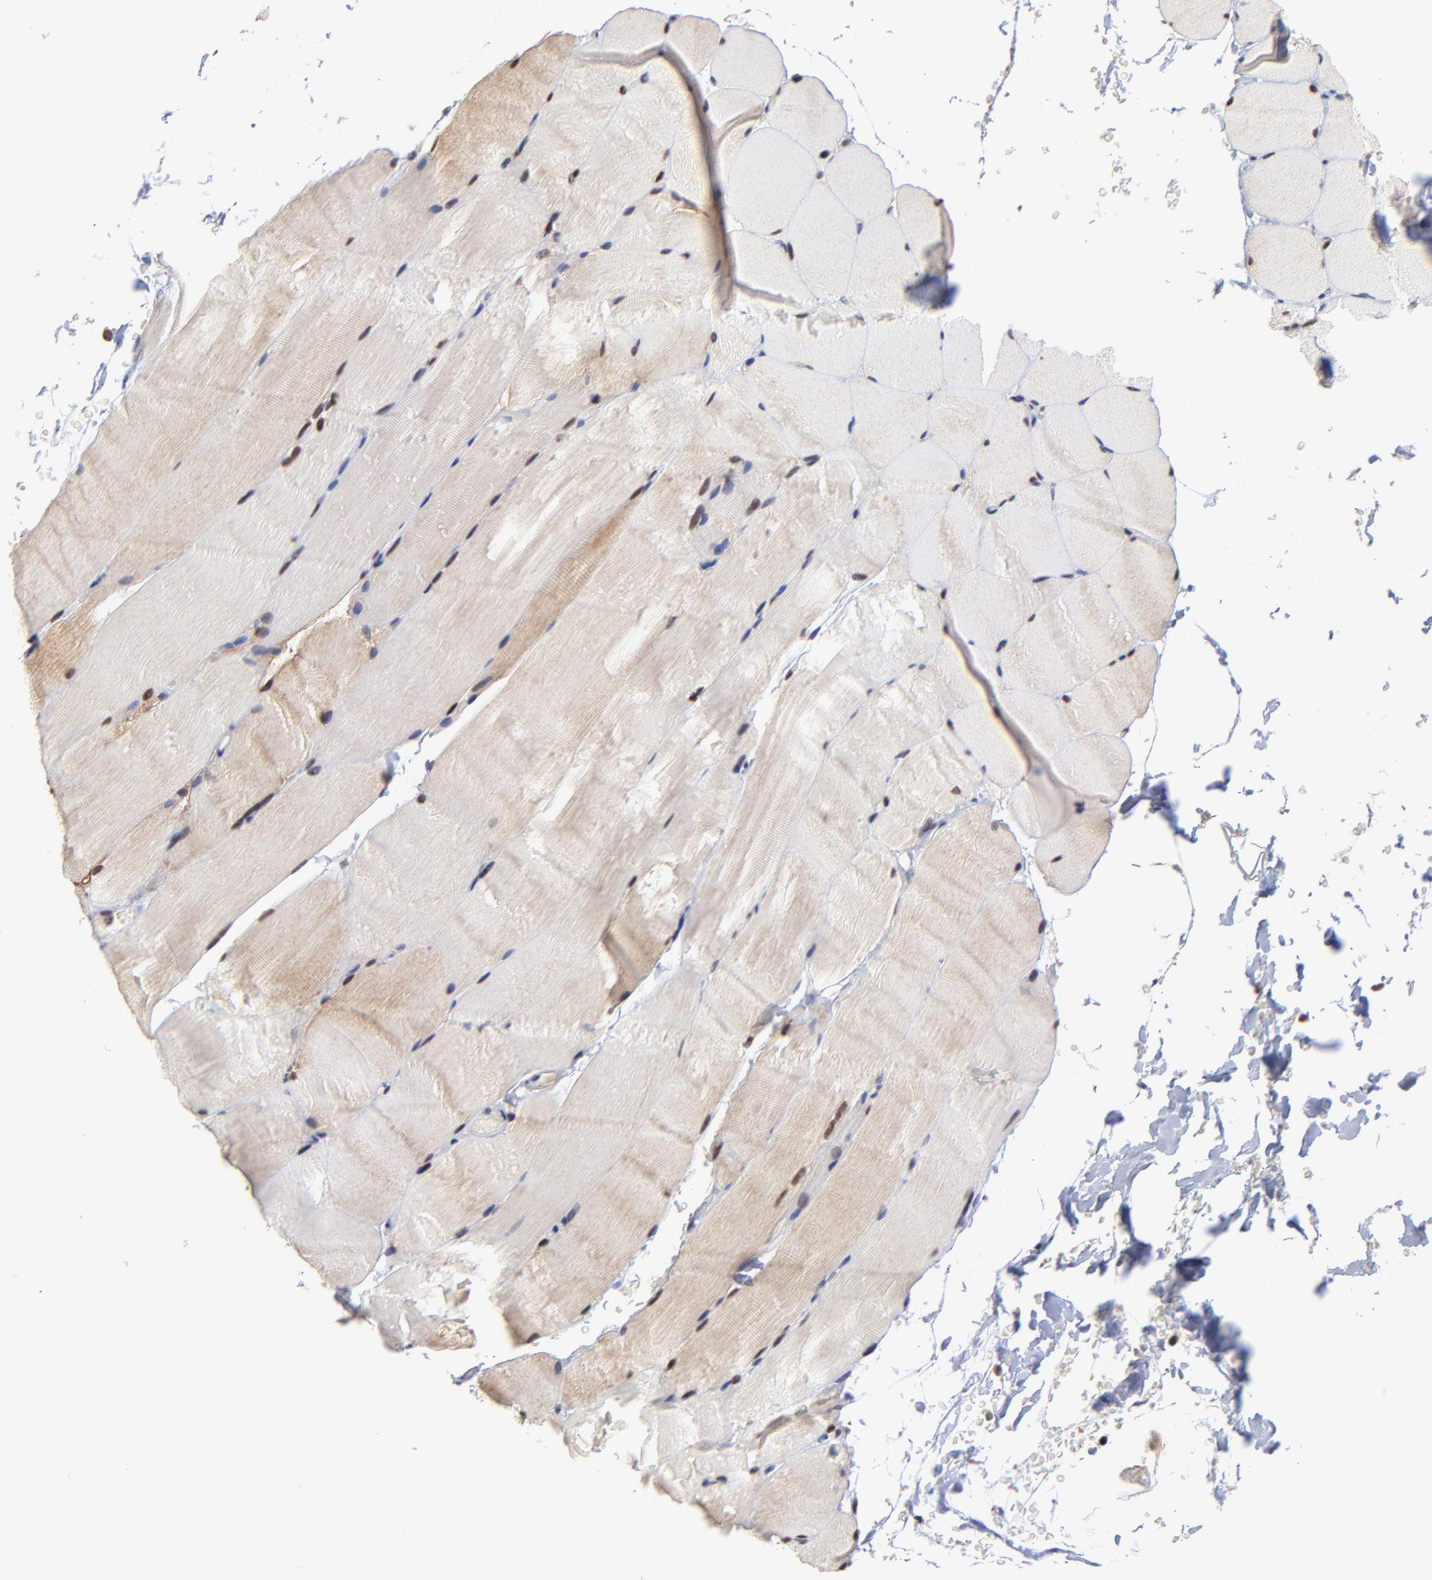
{"staining": {"intensity": "weak", "quantity": "25%-75%", "location": "cytoplasmic/membranous,nuclear"}, "tissue": "skeletal muscle", "cell_type": "Myocytes", "image_type": "normal", "snomed": [{"axis": "morphology", "description": "Normal tissue, NOS"}, {"axis": "topography", "description": "Skeletal muscle"}, {"axis": "topography", "description": "Parathyroid gland"}], "caption": "Immunohistochemical staining of benign human skeletal muscle shows 25%-75% levels of weak cytoplasmic/membranous,nuclear protein expression in approximately 25%-75% of myocytes.", "gene": "PSMC4", "patient": {"sex": "female", "age": 37}}